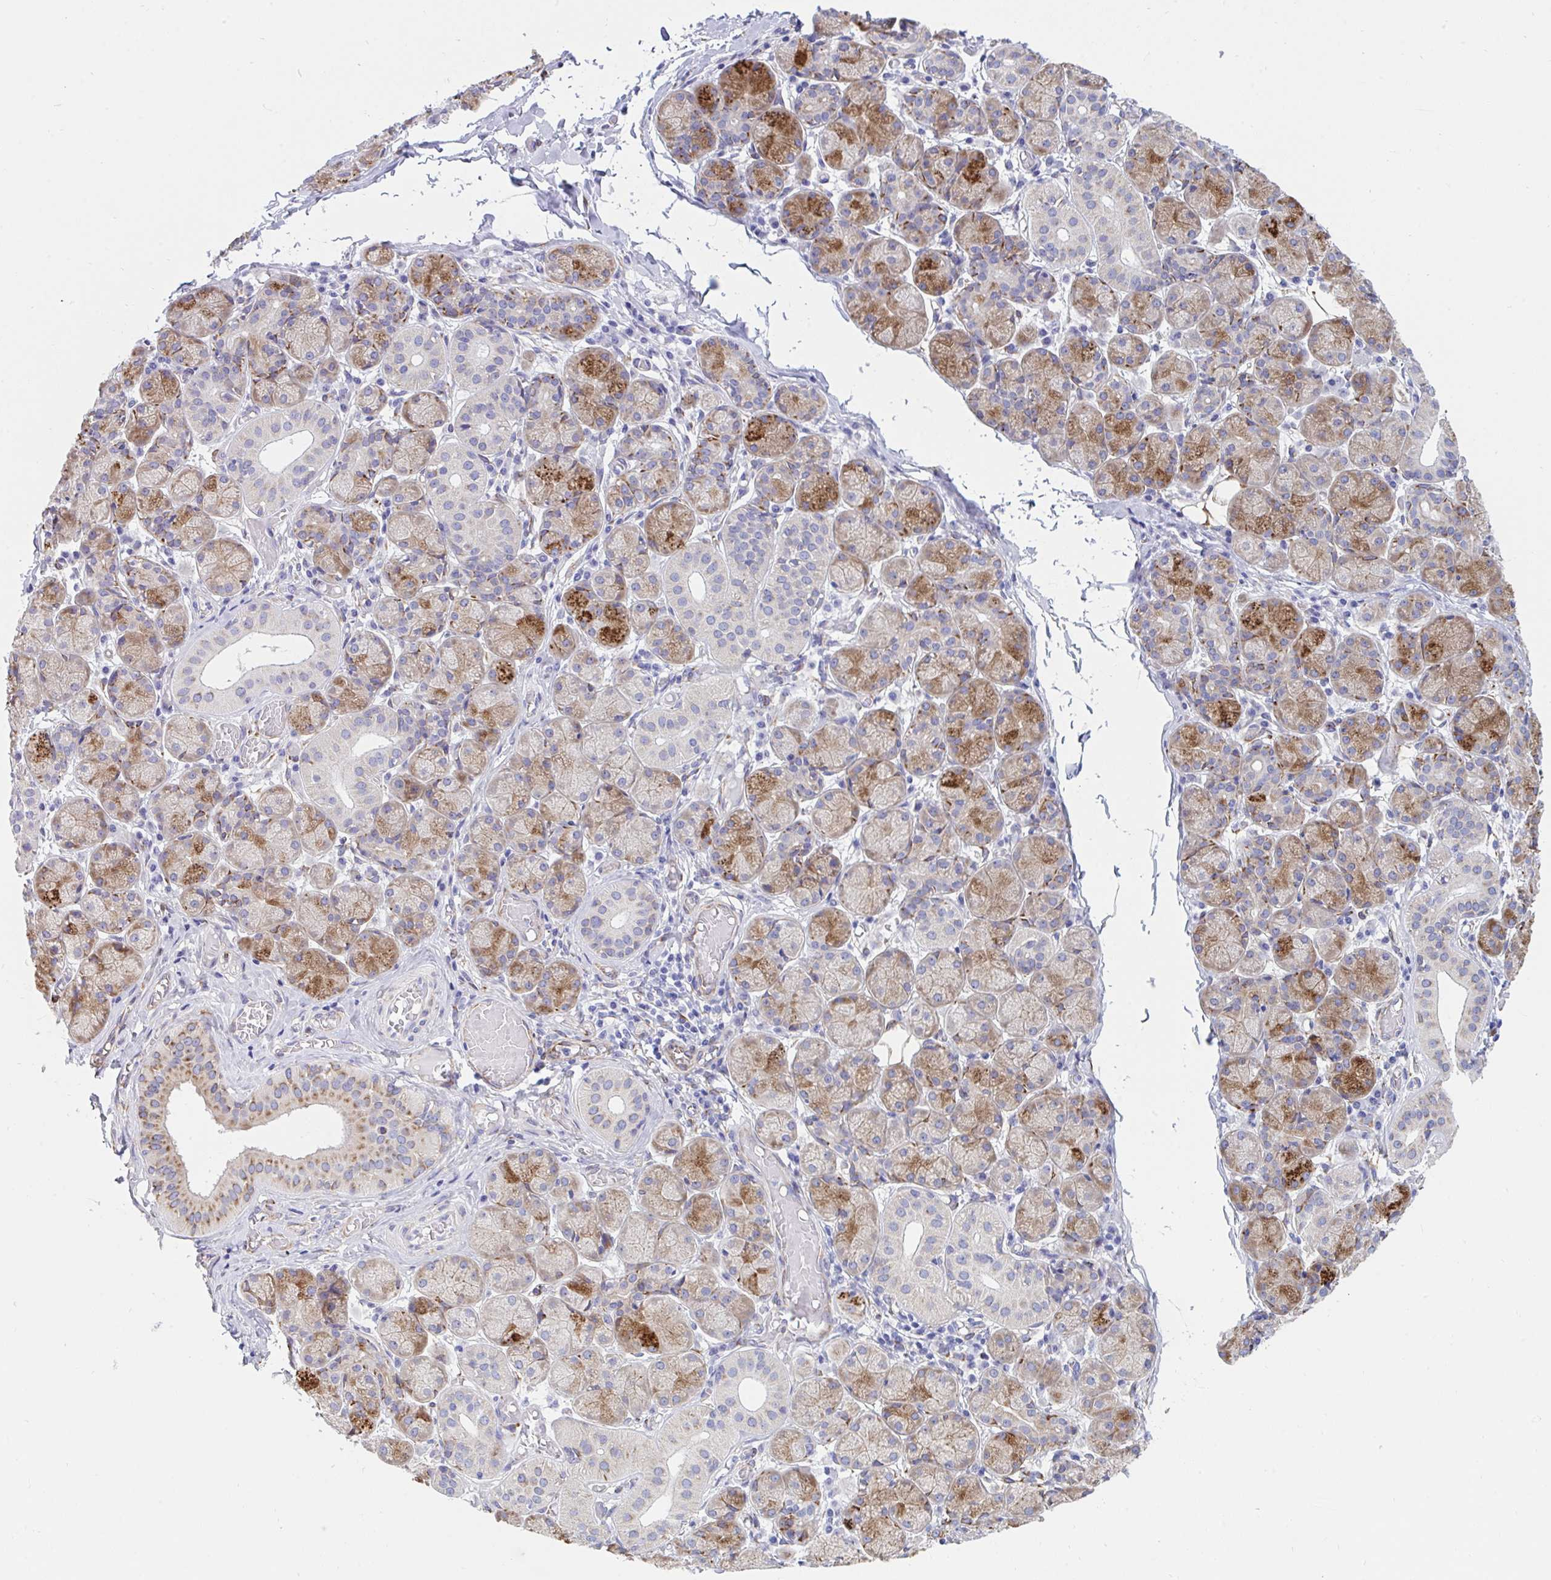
{"staining": {"intensity": "strong", "quantity": "25%-75%", "location": "cytoplasmic/membranous"}, "tissue": "salivary gland", "cell_type": "Glandular cells", "image_type": "normal", "snomed": [{"axis": "morphology", "description": "Normal tissue, NOS"}, {"axis": "topography", "description": "Salivary gland"}], "caption": "Unremarkable salivary gland was stained to show a protein in brown. There is high levels of strong cytoplasmic/membranous expression in about 25%-75% of glandular cells.", "gene": "ASPH", "patient": {"sex": "female", "age": 24}}